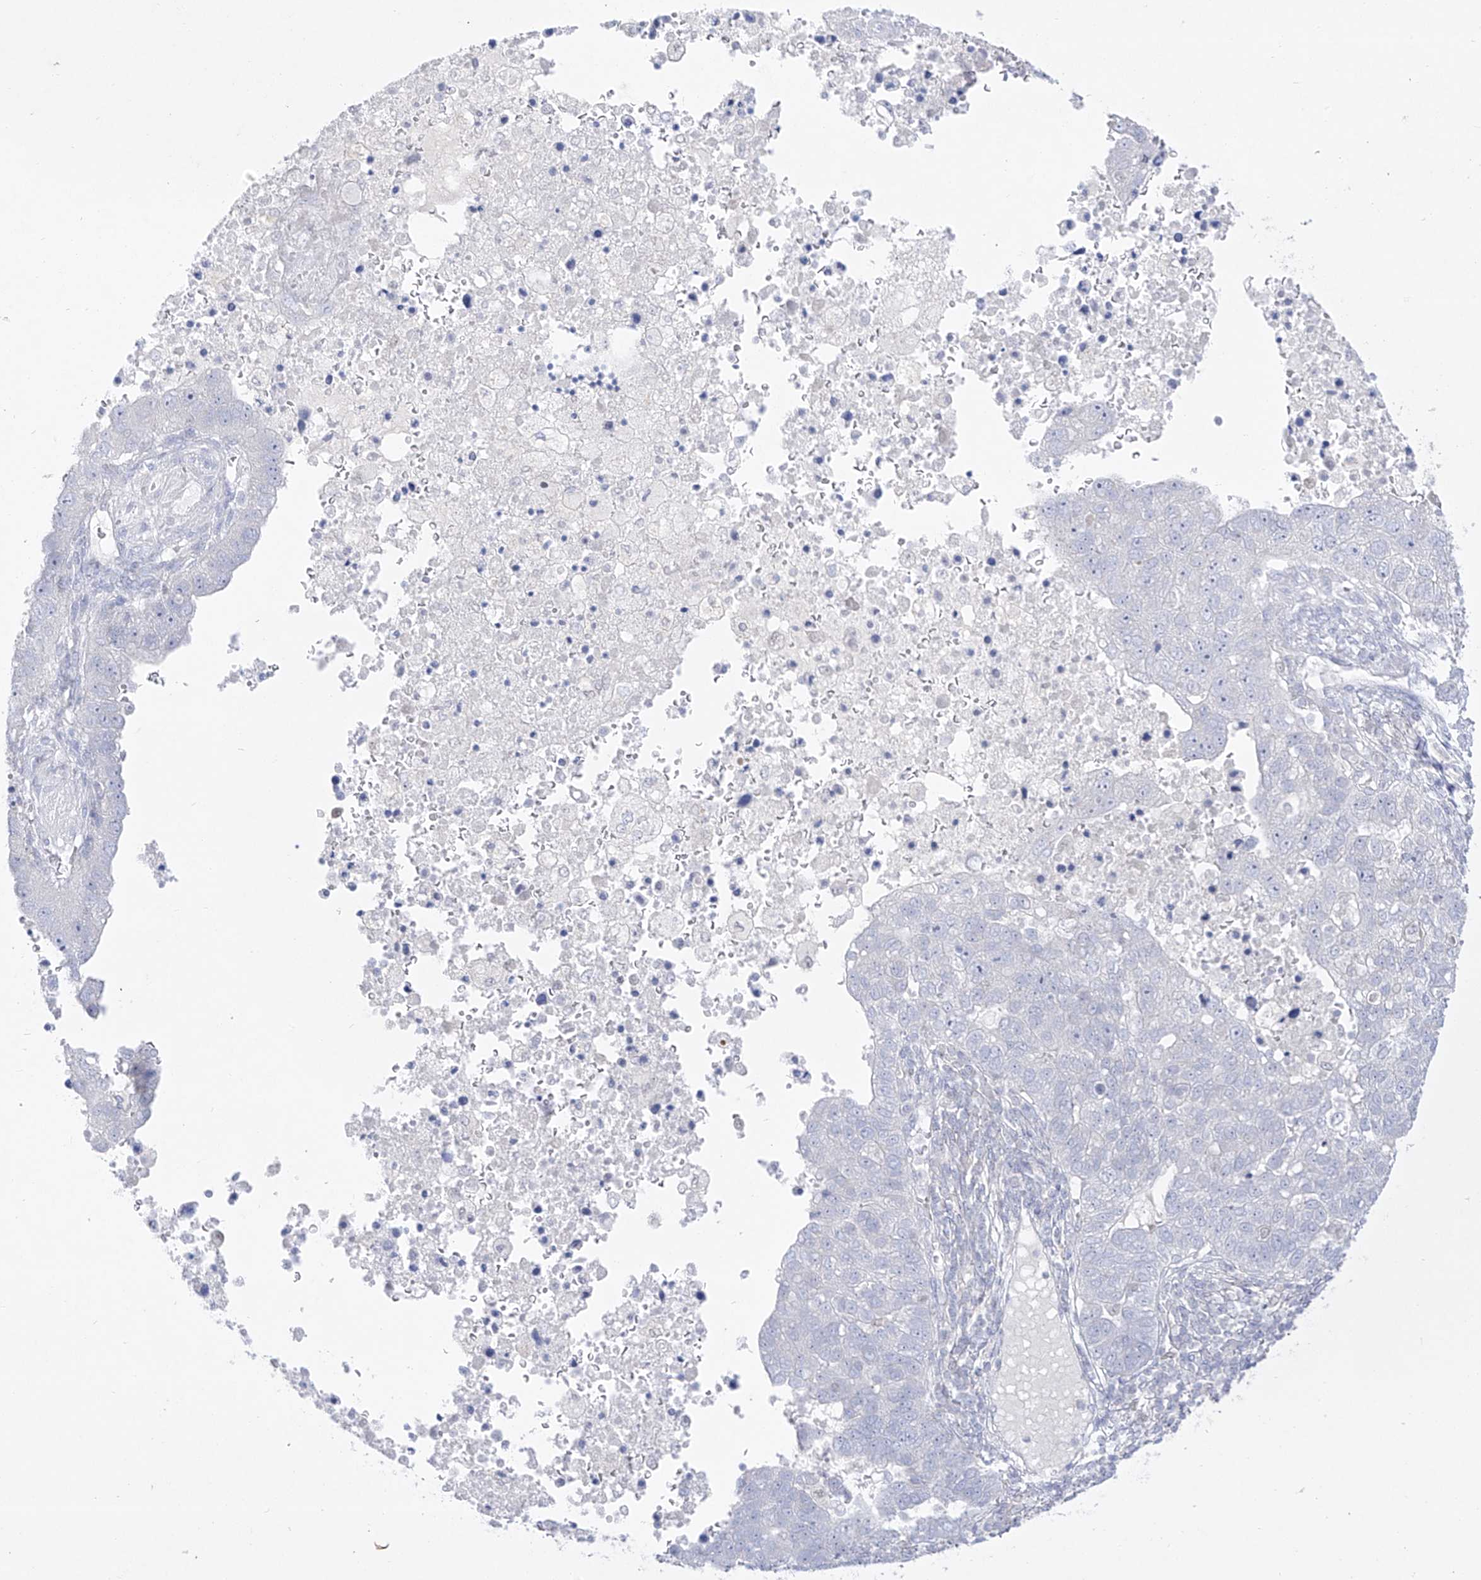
{"staining": {"intensity": "negative", "quantity": "none", "location": "none"}, "tissue": "pancreatic cancer", "cell_type": "Tumor cells", "image_type": "cancer", "snomed": [{"axis": "morphology", "description": "Adenocarcinoma, NOS"}, {"axis": "topography", "description": "Pancreas"}], "caption": "This is an IHC image of pancreatic adenocarcinoma. There is no expression in tumor cells.", "gene": "DMKN", "patient": {"sex": "female", "age": 61}}